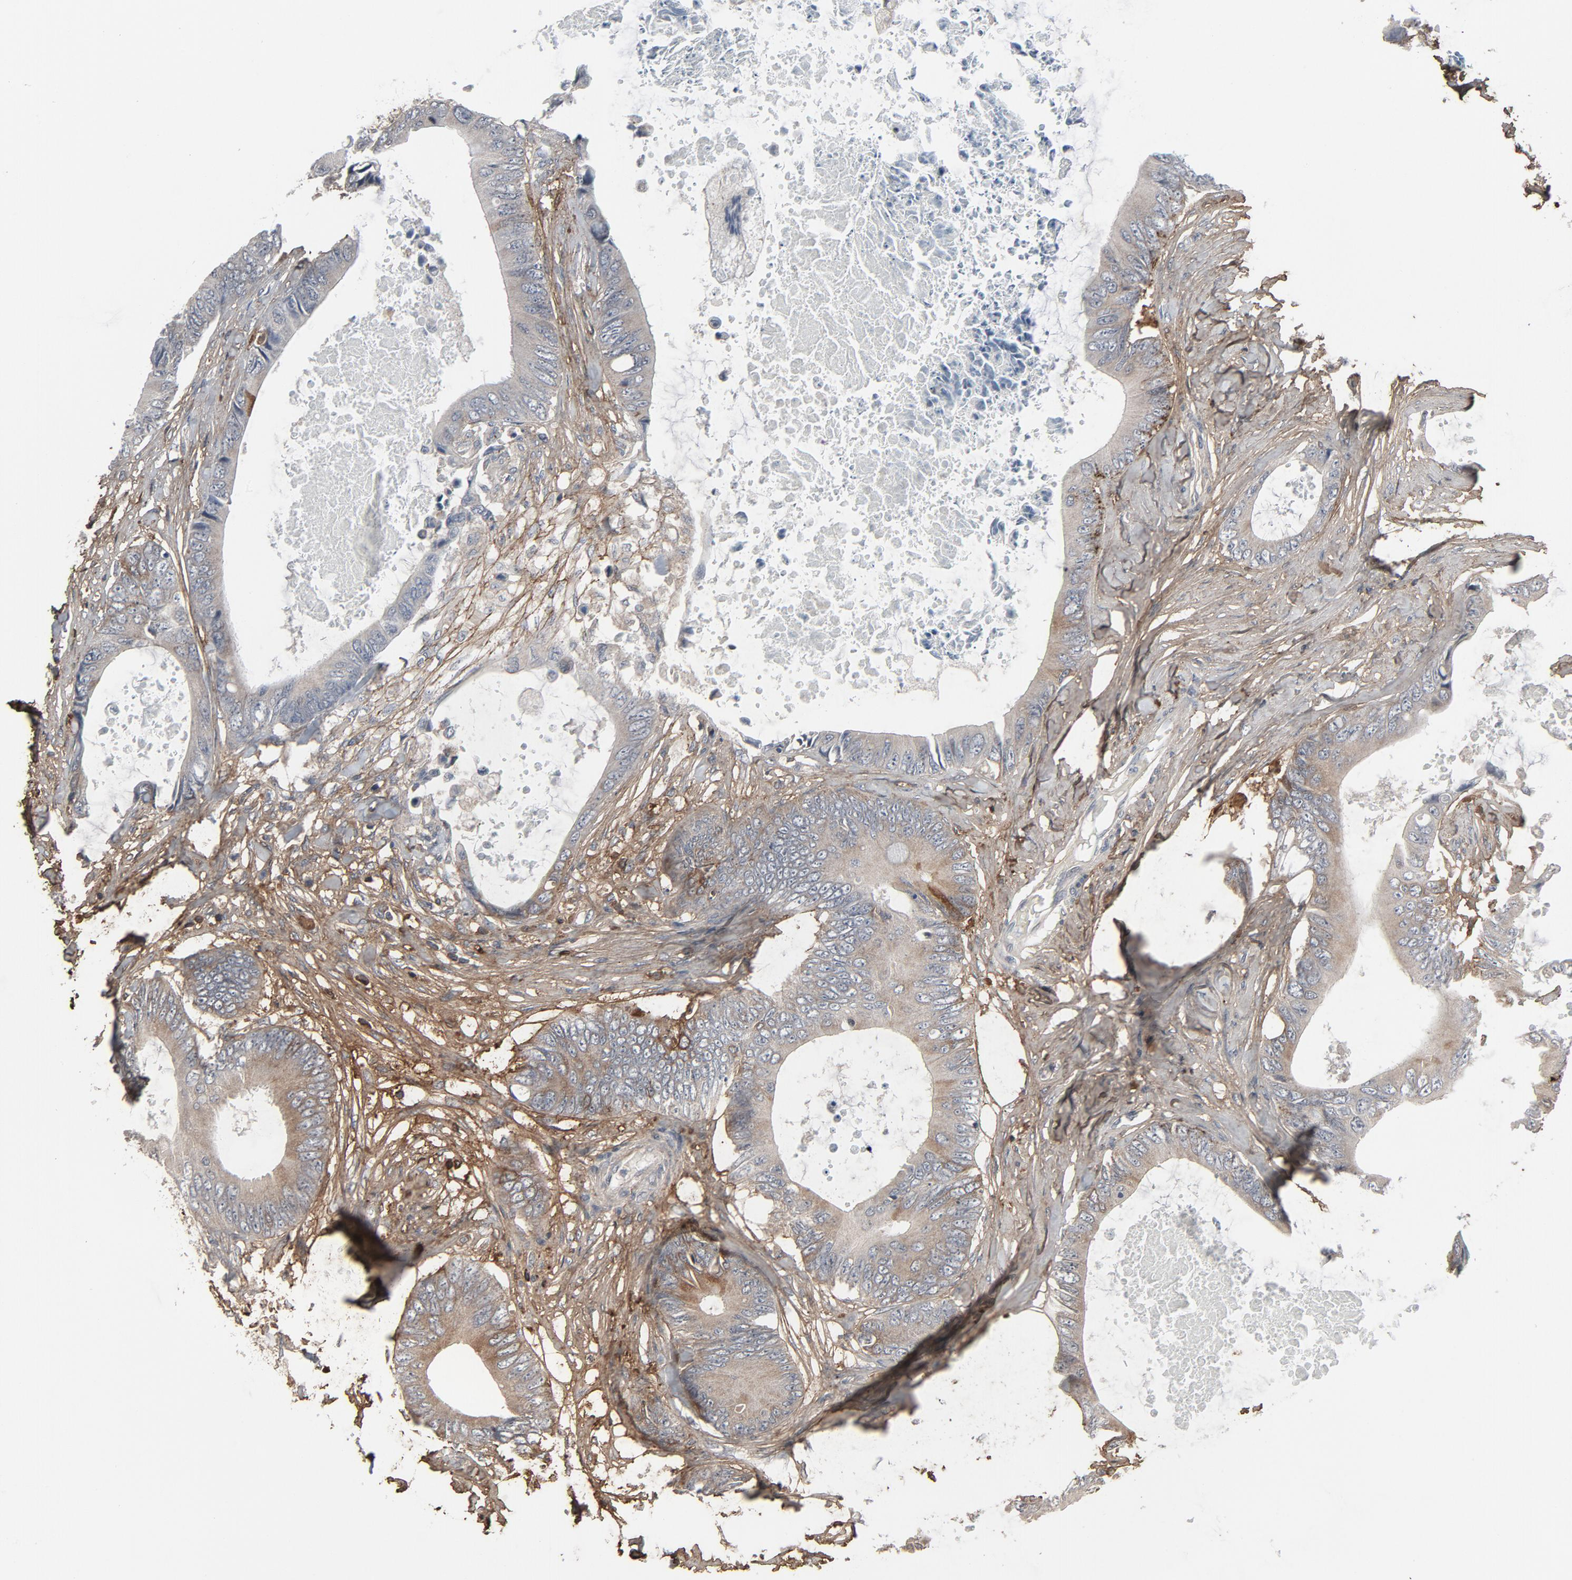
{"staining": {"intensity": "weak", "quantity": "<25%", "location": "cytoplasmic/membranous"}, "tissue": "colorectal cancer", "cell_type": "Tumor cells", "image_type": "cancer", "snomed": [{"axis": "morphology", "description": "Normal tissue, NOS"}, {"axis": "morphology", "description": "Adenocarcinoma, NOS"}, {"axis": "topography", "description": "Rectum"}, {"axis": "topography", "description": "Peripheral nerve tissue"}], "caption": "This is a photomicrograph of immunohistochemistry staining of colorectal adenocarcinoma, which shows no positivity in tumor cells.", "gene": "PDZD4", "patient": {"sex": "female", "age": 77}}